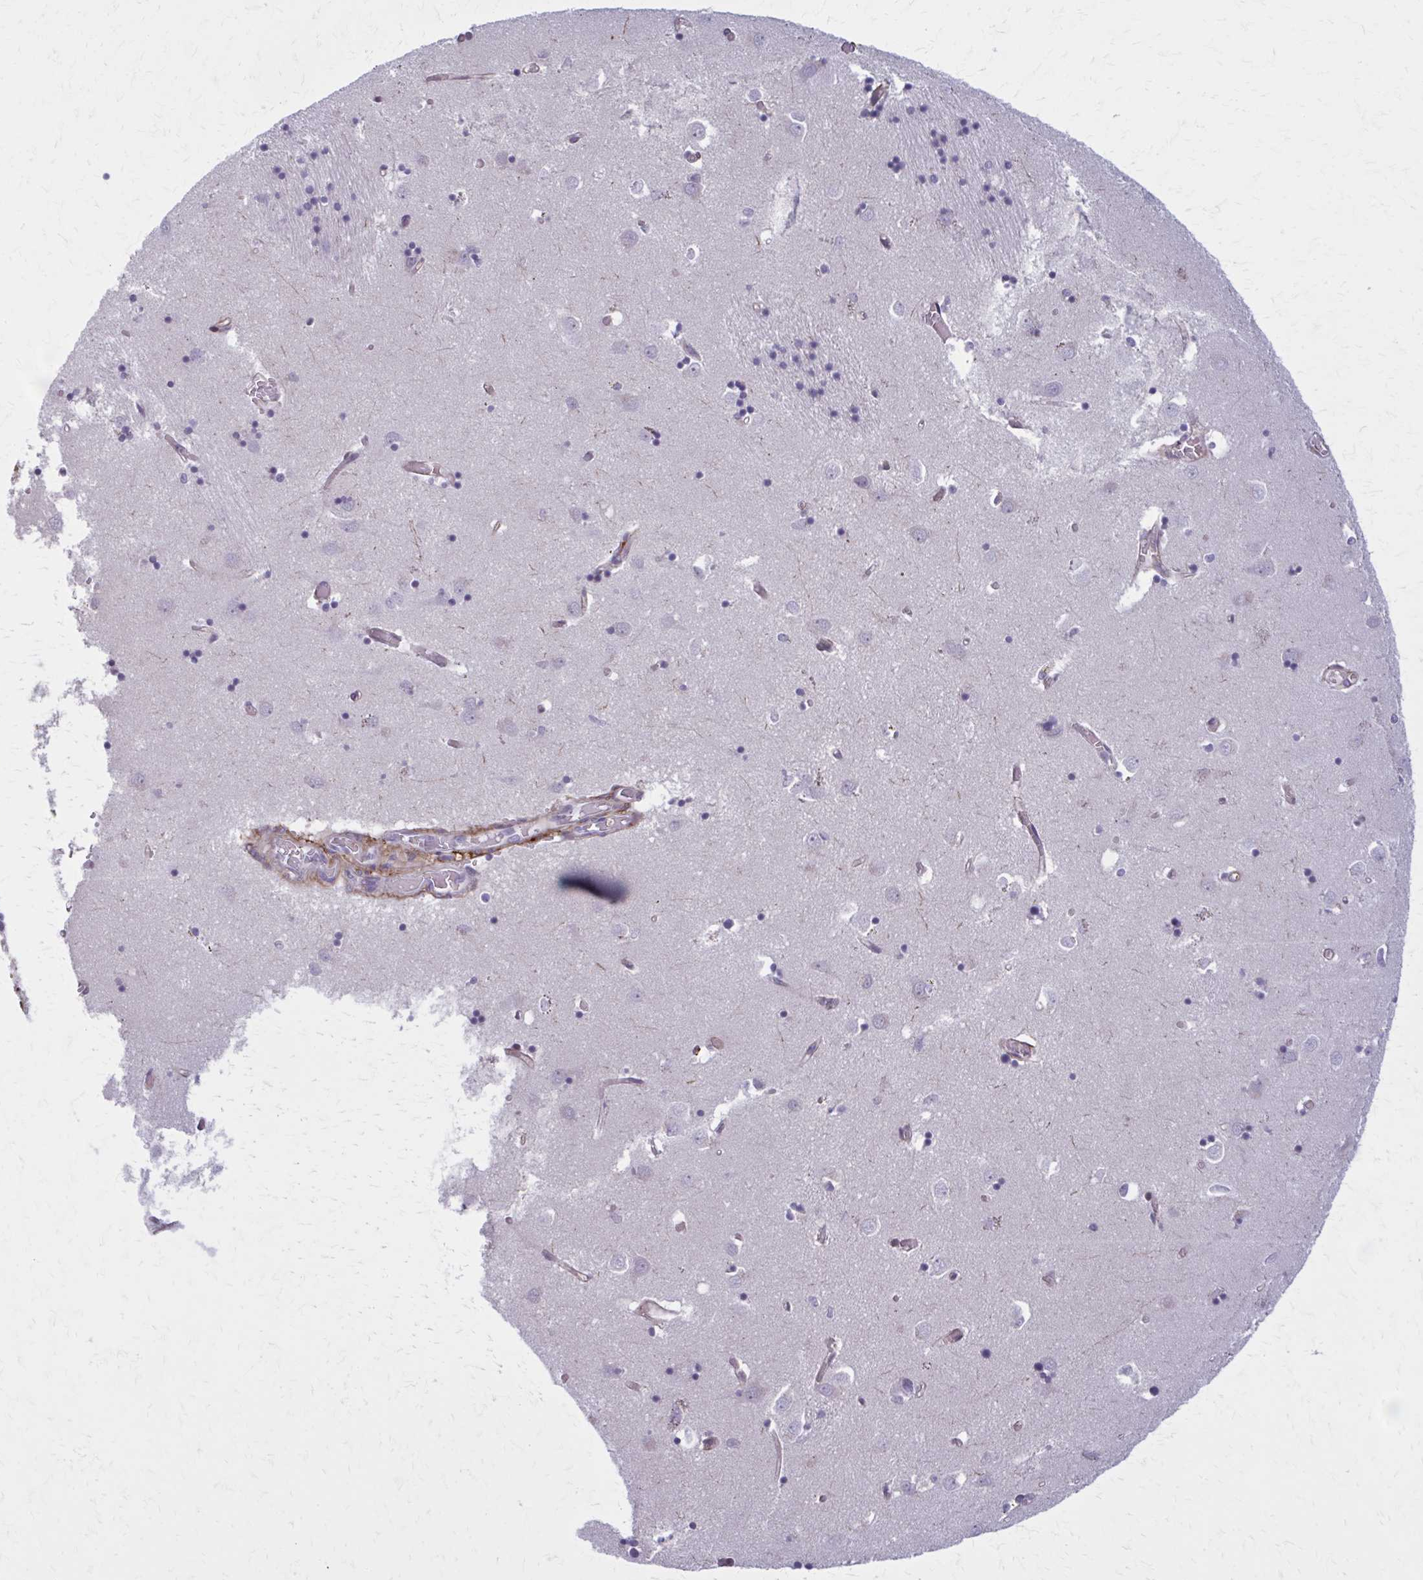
{"staining": {"intensity": "negative", "quantity": "none", "location": "none"}, "tissue": "caudate", "cell_type": "Glial cells", "image_type": "normal", "snomed": [{"axis": "morphology", "description": "Normal tissue, NOS"}, {"axis": "topography", "description": "Lateral ventricle wall"}], "caption": "Photomicrograph shows no significant protein positivity in glial cells of unremarkable caudate. (Immunohistochemistry, brightfield microscopy, high magnification).", "gene": "AKAP12", "patient": {"sex": "male", "age": 70}}